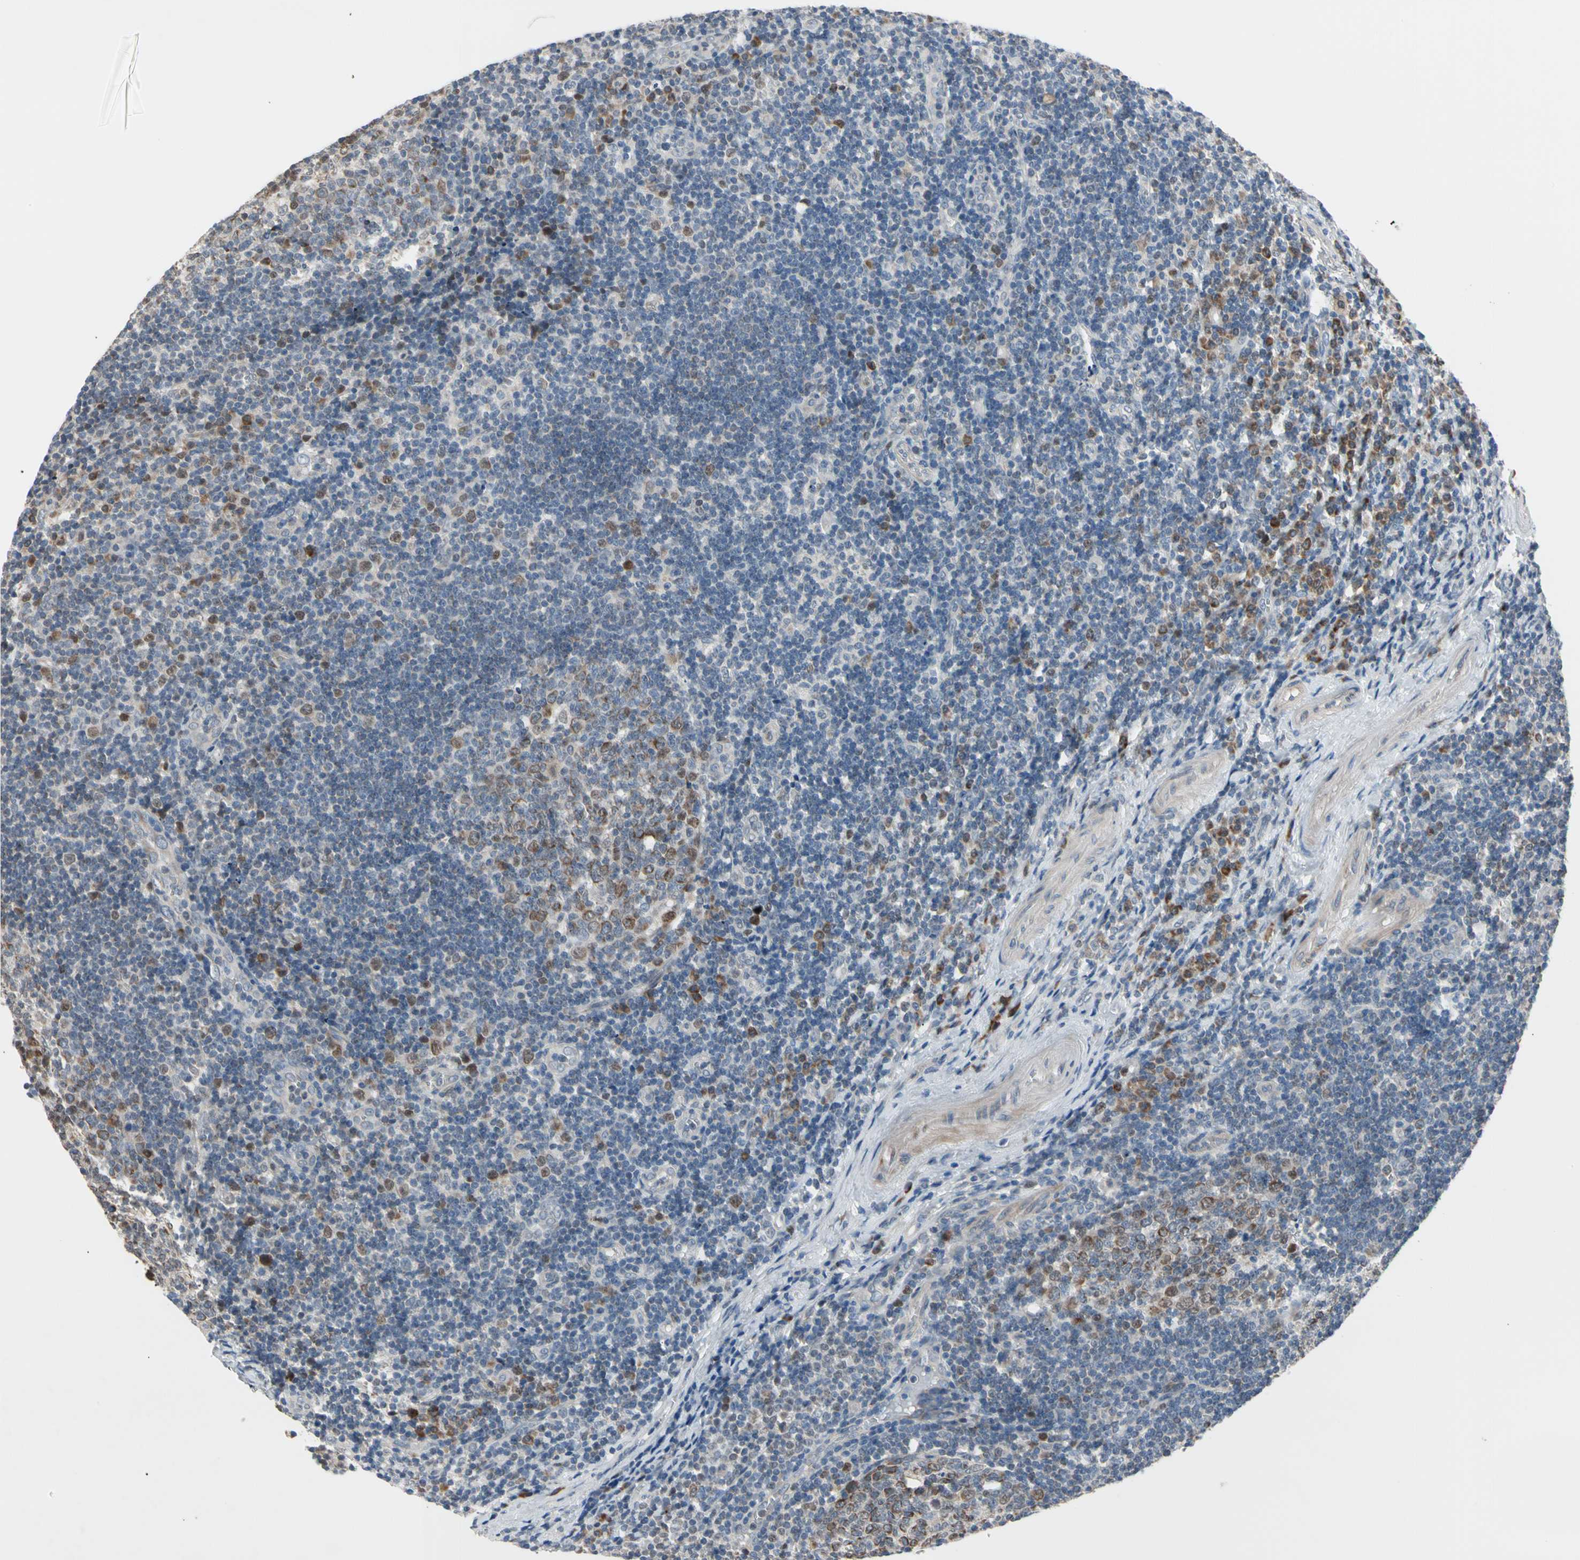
{"staining": {"intensity": "moderate", "quantity": "25%-75%", "location": "cytoplasmic/membranous"}, "tissue": "tonsil", "cell_type": "Germinal center cells", "image_type": "normal", "snomed": [{"axis": "morphology", "description": "Normal tissue, NOS"}, {"axis": "topography", "description": "Tonsil"}], "caption": "Protein staining reveals moderate cytoplasmic/membranous positivity in approximately 25%-75% of germinal center cells in benign tonsil.", "gene": "MARK1", "patient": {"sex": "female", "age": 40}}